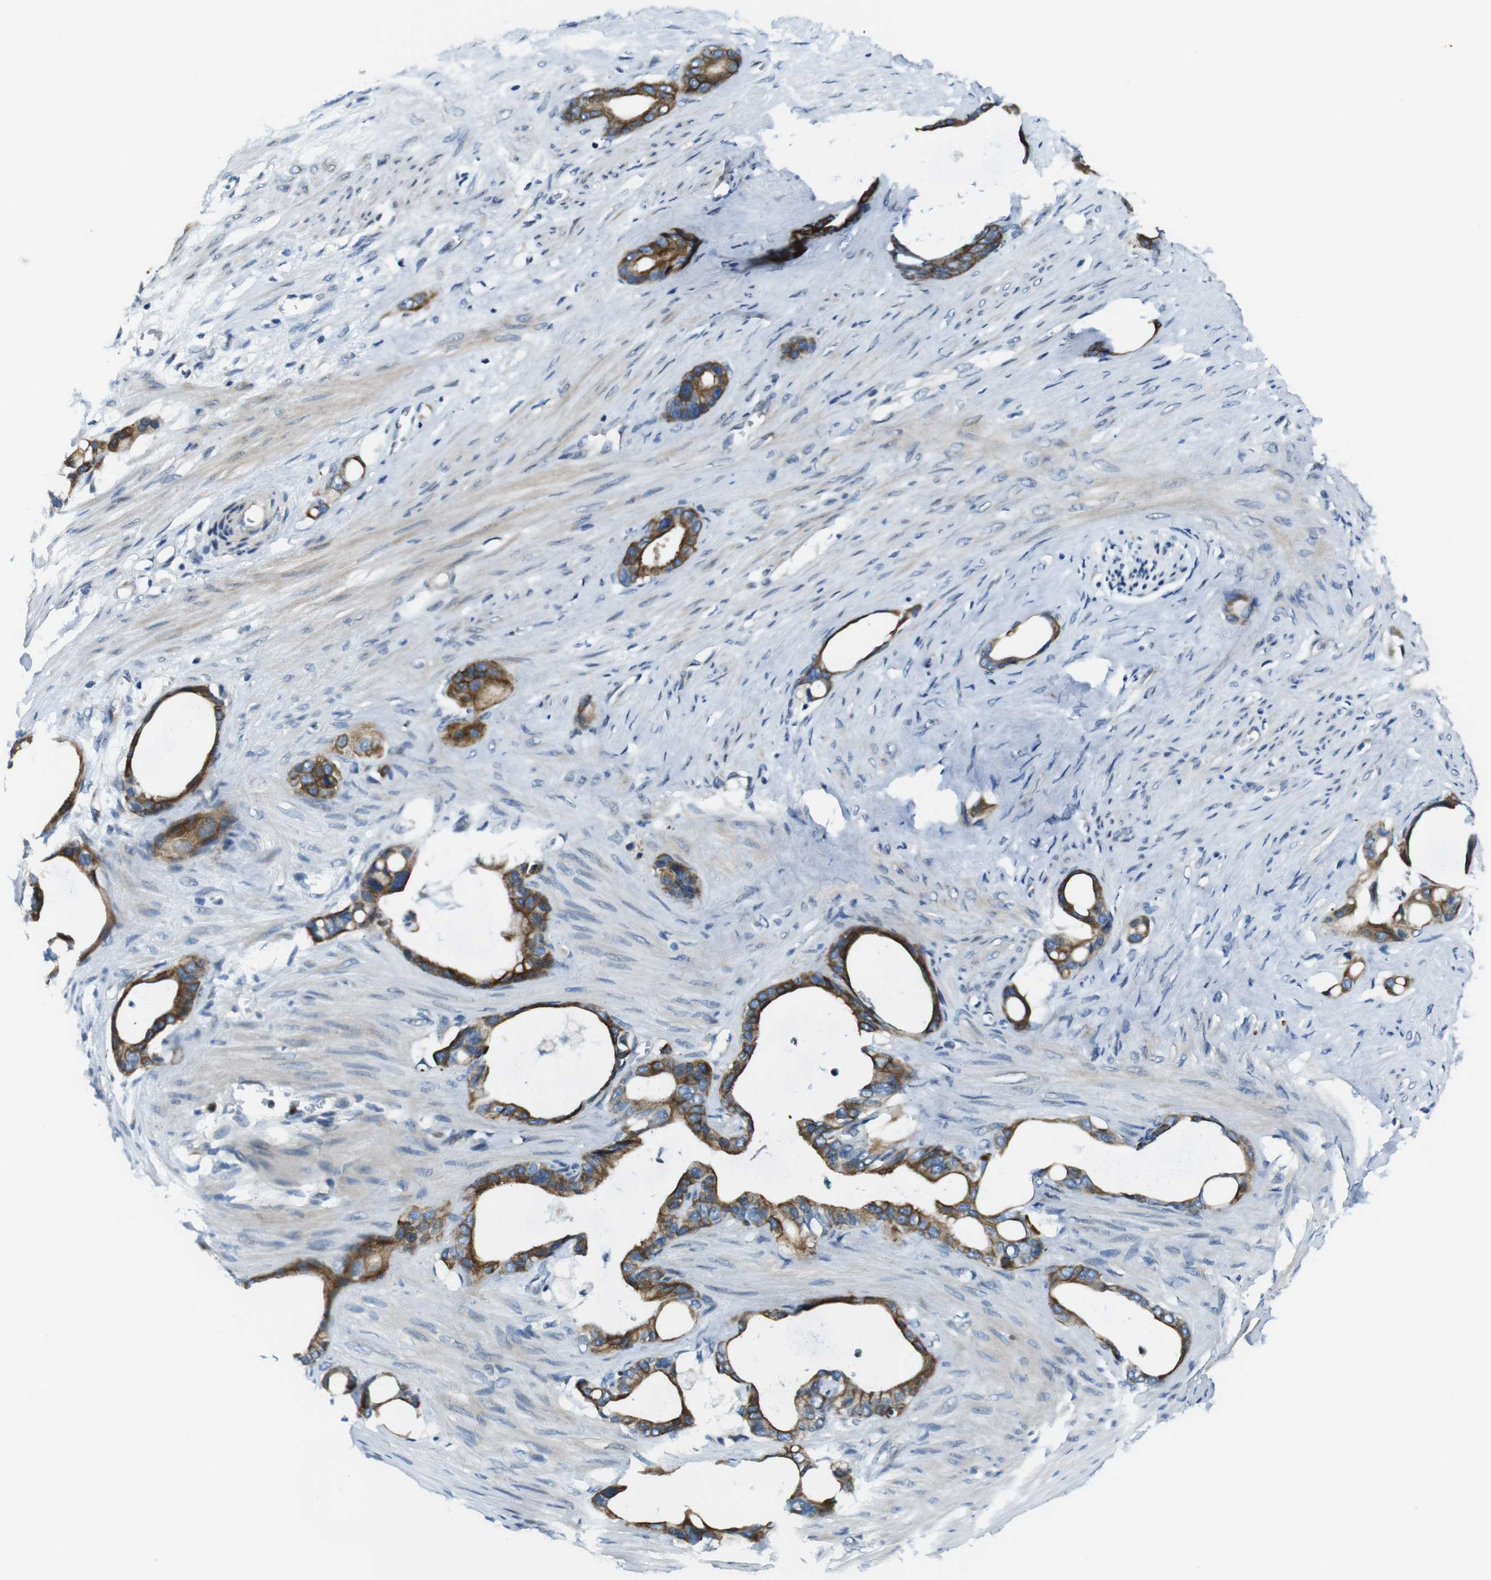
{"staining": {"intensity": "strong", "quantity": ">75%", "location": "cytoplasmic/membranous"}, "tissue": "stomach cancer", "cell_type": "Tumor cells", "image_type": "cancer", "snomed": [{"axis": "morphology", "description": "Adenocarcinoma, NOS"}, {"axis": "topography", "description": "Stomach"}], "caption": "Brown immunohistochemical staining in stomach adenocarcinoma displays strong cytoplasmic/membranous expression in approximately >75% of tumor cells.", "gene": "ZDHHC3", "patient": {"sex": "female", "age": 75}}